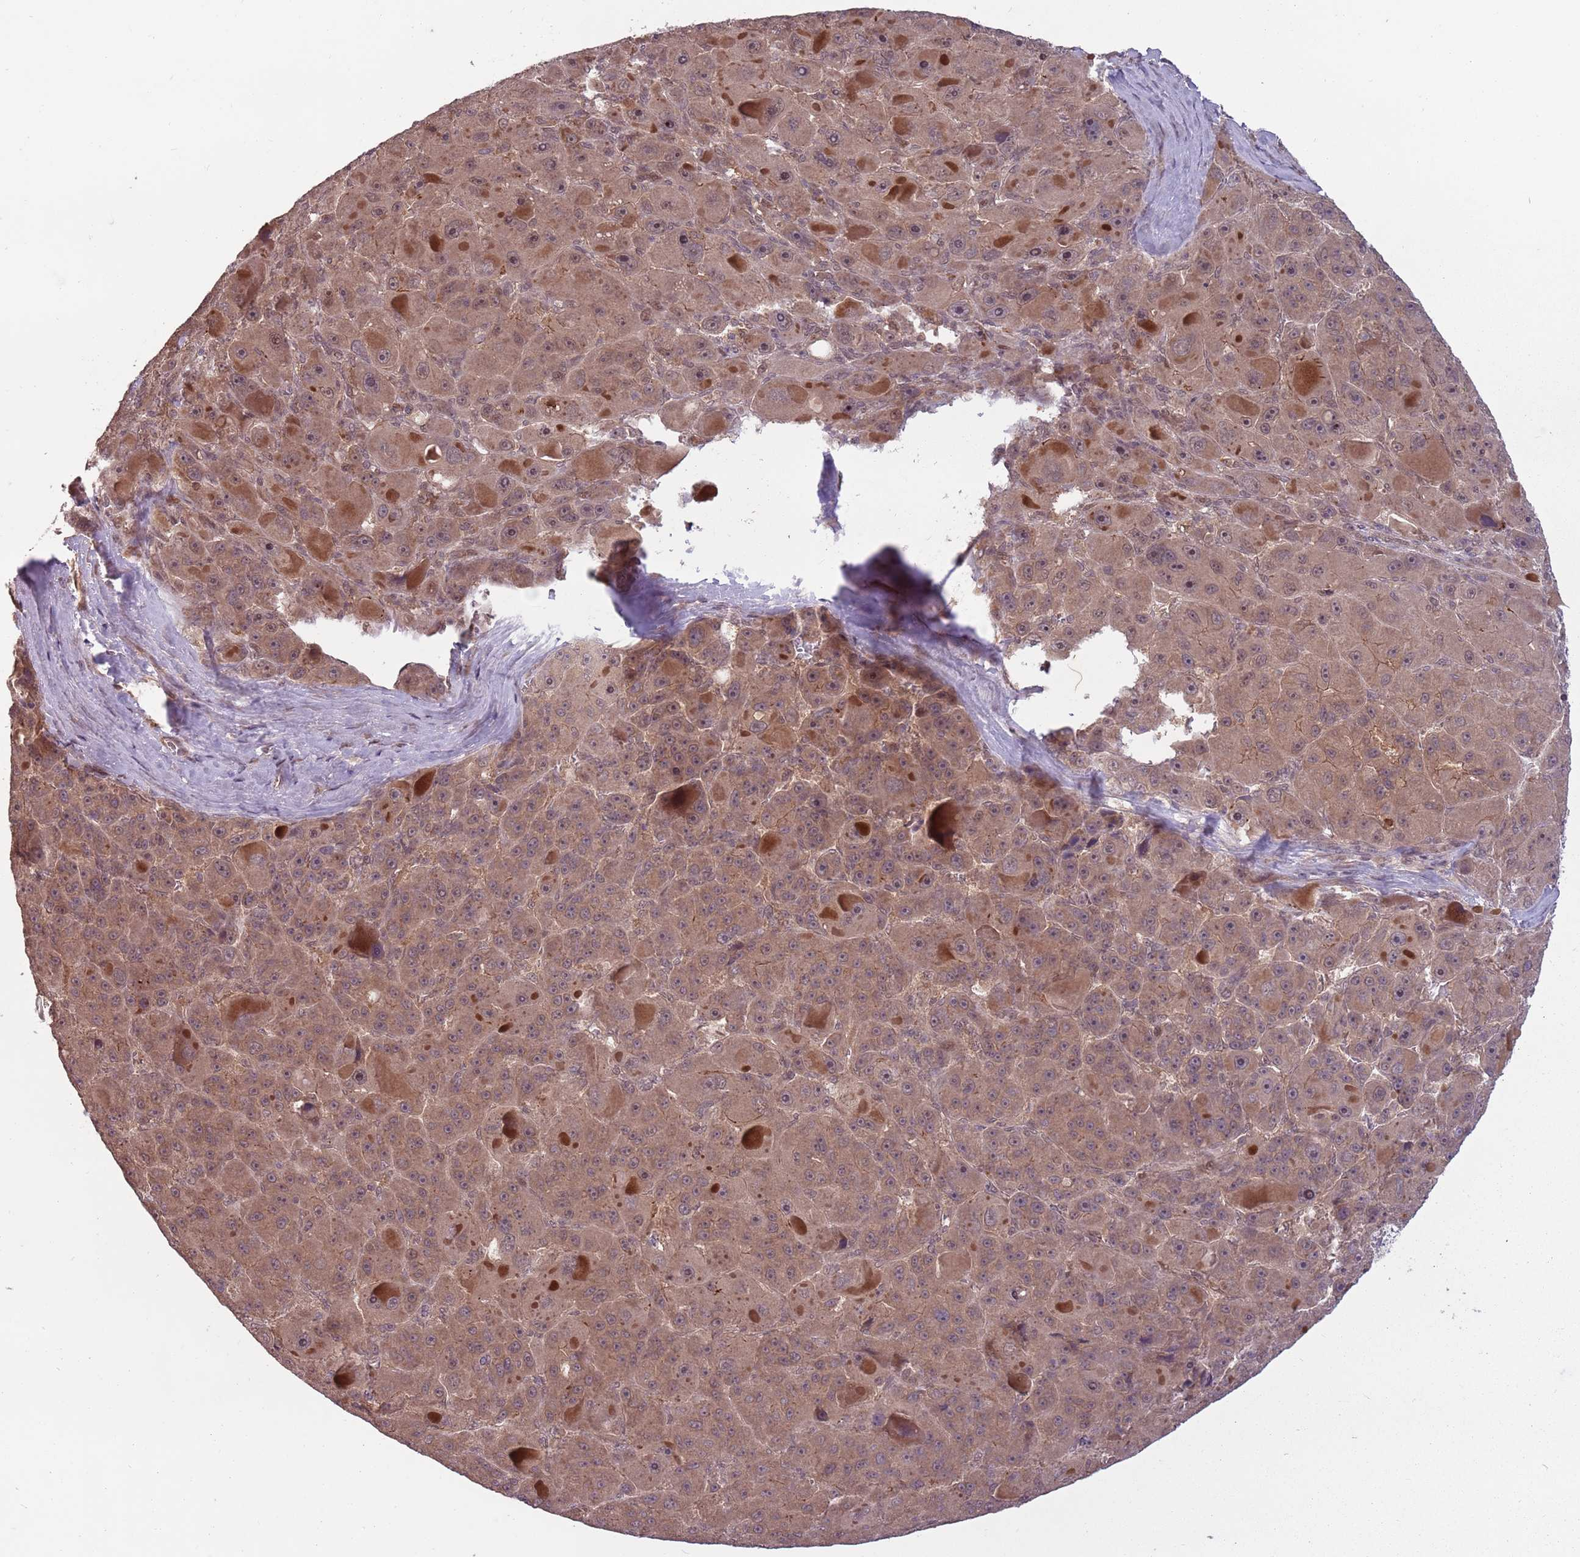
{"staining": {"intensity": "moderate", "quantity": ">75%", "location": "cytoplasmic/membranous"}, "tissue": "liver cancer", "cell_type": "Tumor cells", "image_type": "cancer", "snomed": [{"axis": "morphology", "description": "Carcinoma, Hepatocellular, NOS"}, {"axis": "topography", "description": "Liver"}], "caption": "Immunohistochemical staining of hepatocellular carcinoma (liver) displays medium levels of moderate cytoplasmic/membranous protein positivity in approximately >75% of tumor cells. (IHC, brightfield microscopy, high magnification).", "gene": "ADAMTS3", "patient": {"sex": "male", "age": 76}}